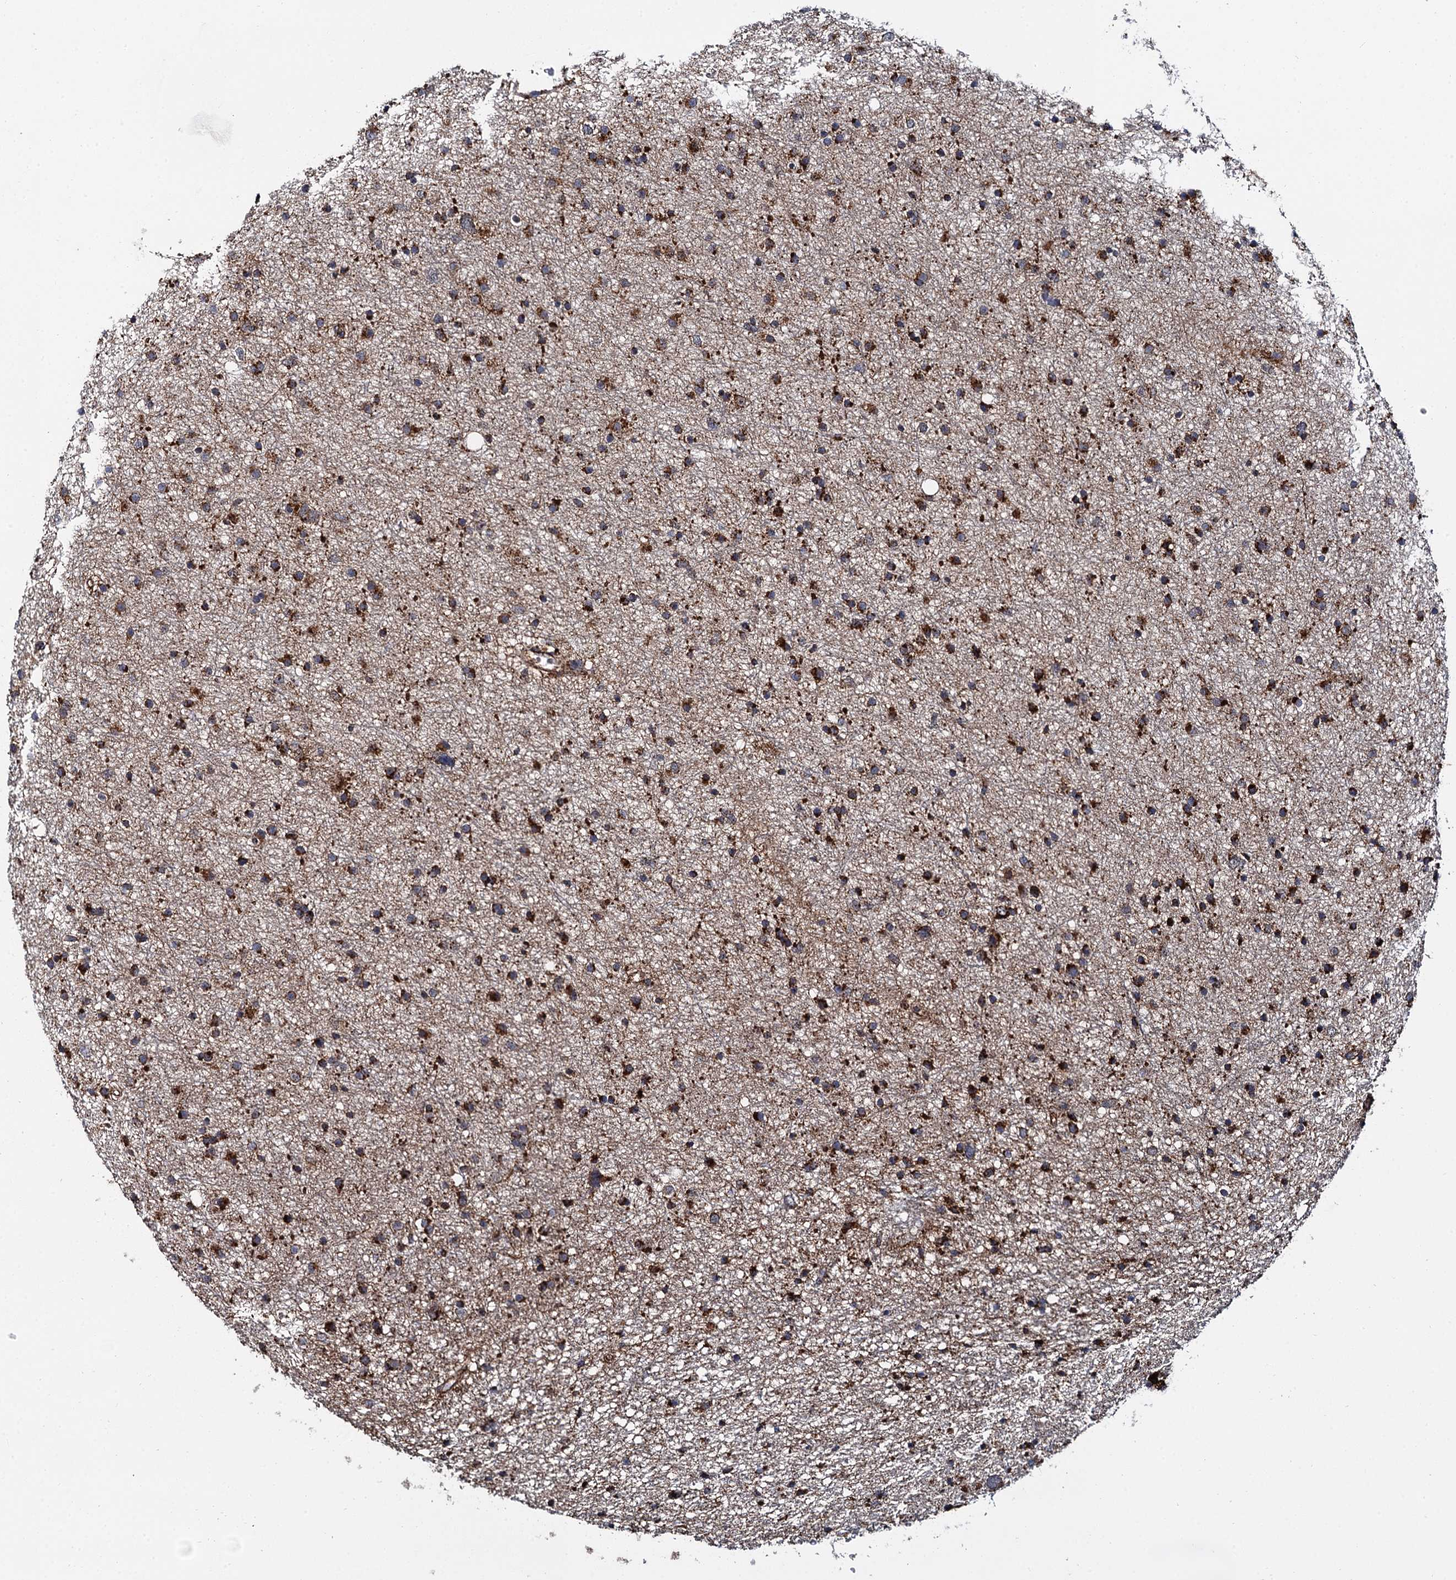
{"staining": {"intensity": "strong", "quantity": ">75%", "location": "cytoplasmic/membranous"}, "tissue": "glioma", "cell_type": "Tumor cells", "image_type": "cancer", "snomed": [{"axis": "morphology", "description": "Glioma, malignant, Low grade"}, {"axis": "topography", "description": "Cerebral cortex"}], "caption": "Malignant glioma (low-grade) stained for a protein (brown) shows strong cytoplasmic/membranous positive expression in about >75% of tumor cells.", "gene": "GBA1", "patient": {"sex": "female", "age": 39}}